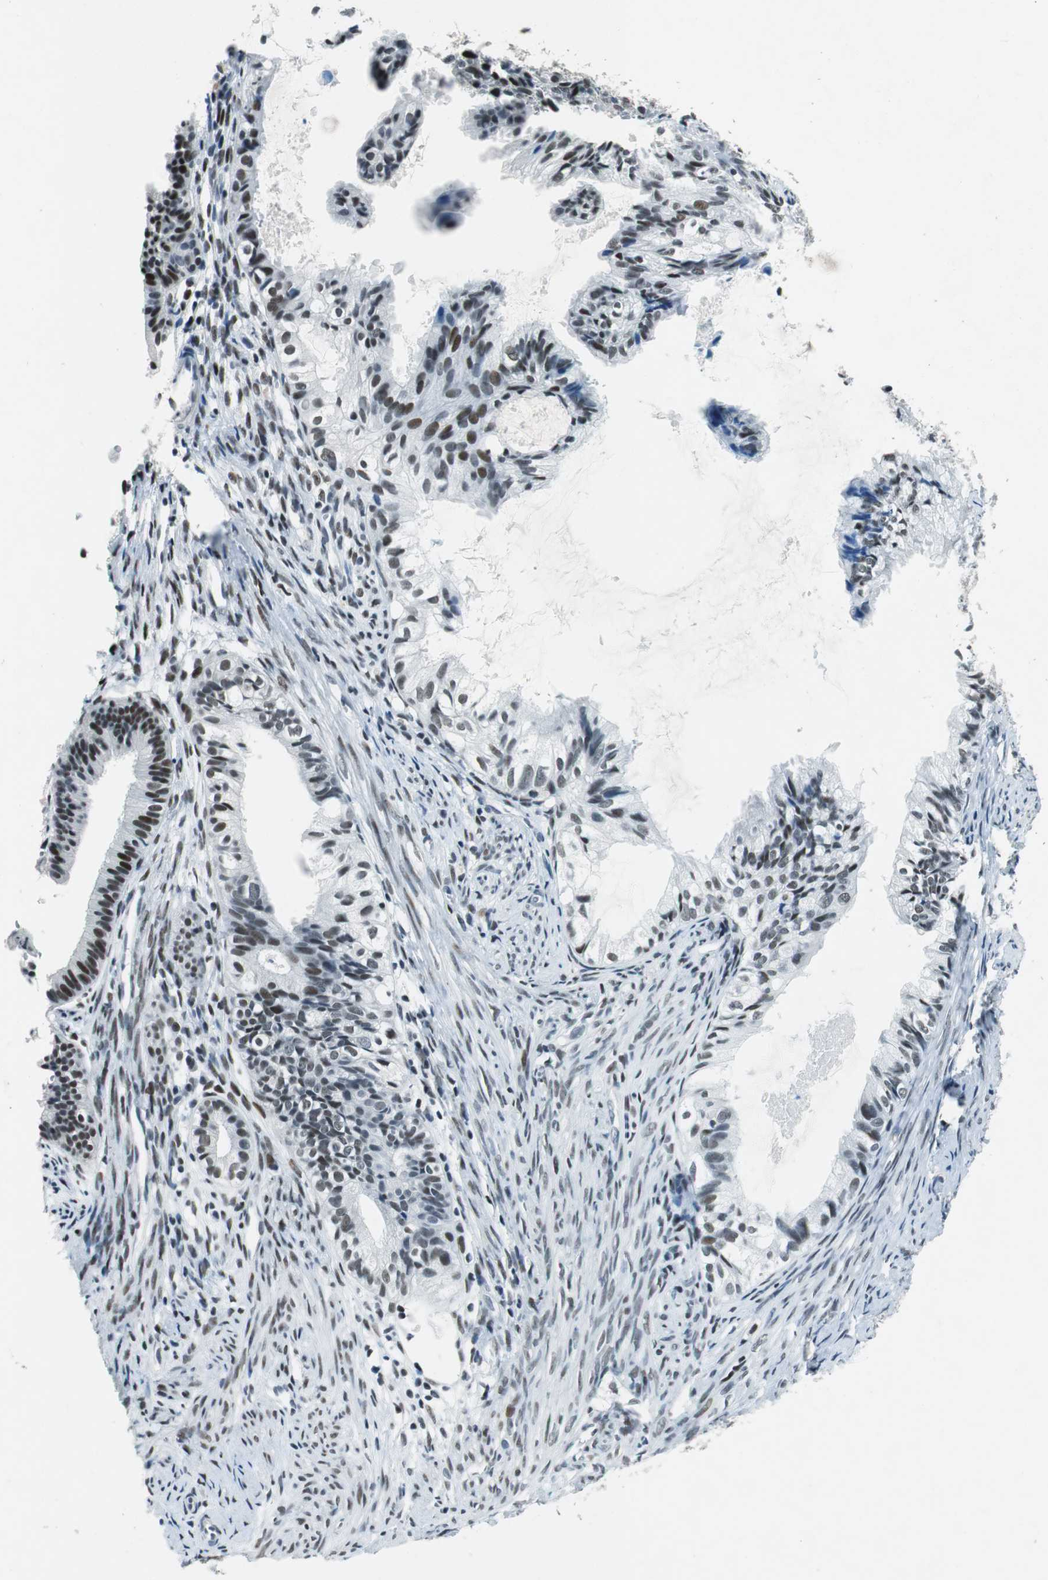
{"staining": {"intensity": "weak", "quantity": "25%-75%", "location": "nuclear"}, "tissue": "cervical cancer", "cell_type": "Tumor cells", "image_type": "cancer", "snomed": [{"axis": "morphology", "description": "Normal tissue, NOS"}, {"axis": "morphology", "description": "Adenocarcinoma, NOS"}, {"axis": "topography", "description": "Cervix"}, {"axis": "topography", "description": "Endometrium"}], "caption": "DAB (3,3'-diaminobenzidine) immunohistochemical staining of adenocarcinoma (cervical) reveals weak nuclear protein staining in approximately 25%-75% of tumor cells.", "gene": "HDAC3", "patient": {"sex": "female", "age": 86}}